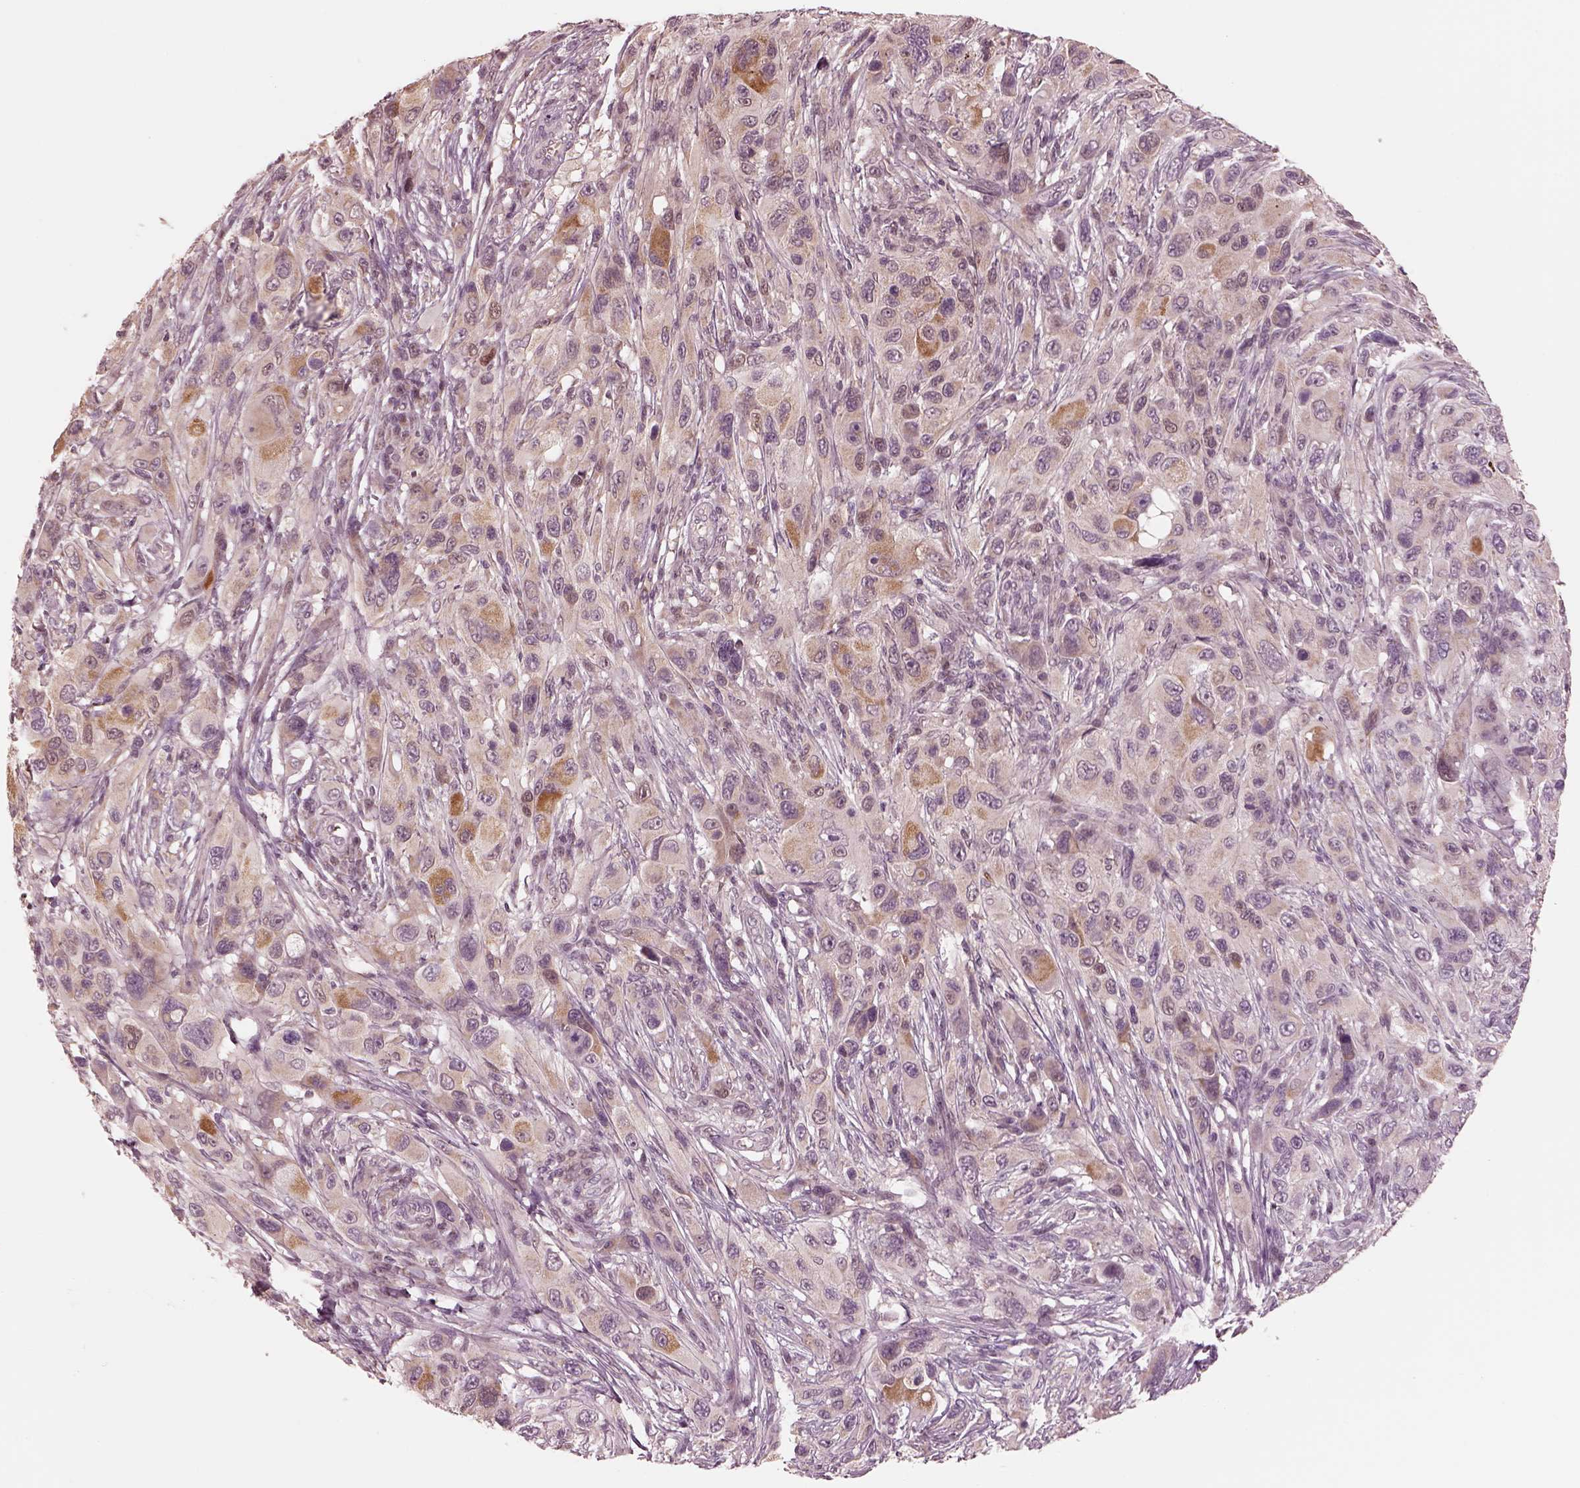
{"staining": {"intensity": "weak", "quantity": "<25%", "location": "cytoplasmic/membranous"}, "tissue": "melanoma", "cell_type": "Tumor cells", "image_type": "cancer", "snomed": [{"axis": "morphology", "description": "Malignant melanoma, NOS"}, {"axis": "topography", "description": "Skin"}], "caption": "This photomicrograph is of melanoma stained with immunohistochemistry to label a protein in brown with the nuclei are counter-stained blue. There is no staining in tumor cells.", "gene": "IQCB1", "patient": {"sex": "male", "age": 53}}